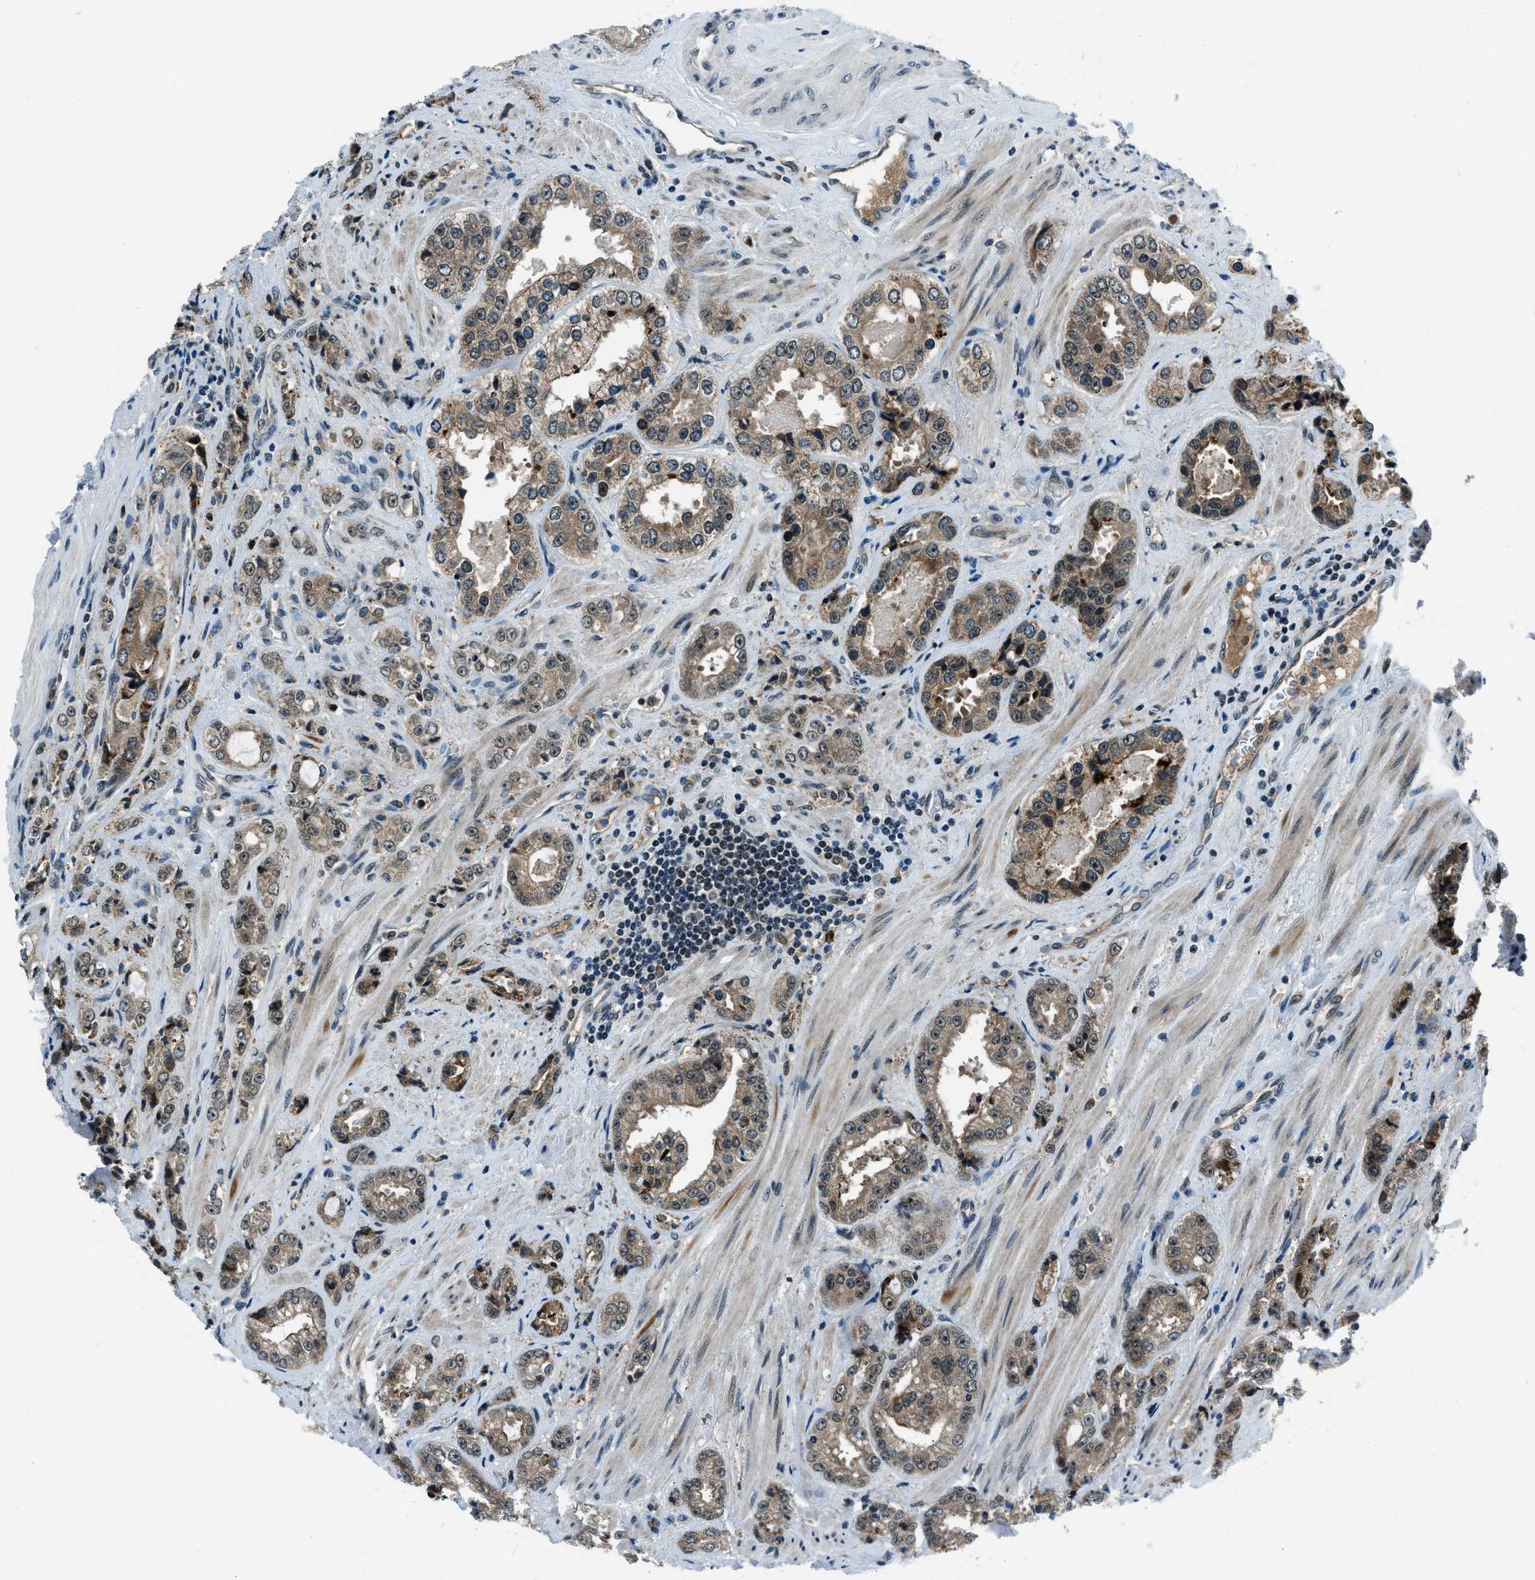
{"staining": {"intensity": "weak", "quantity": ">75%", "location": "cytoplasmic/membranous"}, "tissue": "prostate cancer", "cell_type": "Tumor cells", "image_type": "cancer", "snomed": [{"axis": "morphology", "description": "Adenocarcinoma, High grade"}, {"axis": "topography", "description": "Prostate"}], "caption": "Human high-grade adenocarcinoma (prostate) stained for a protein (brown) reveals weak cytoplasmic/membranous positive staining in approximately >75% of tumor cells.", "gene": "ACTL9", "patient": {"sex": "male", "age": 61}}